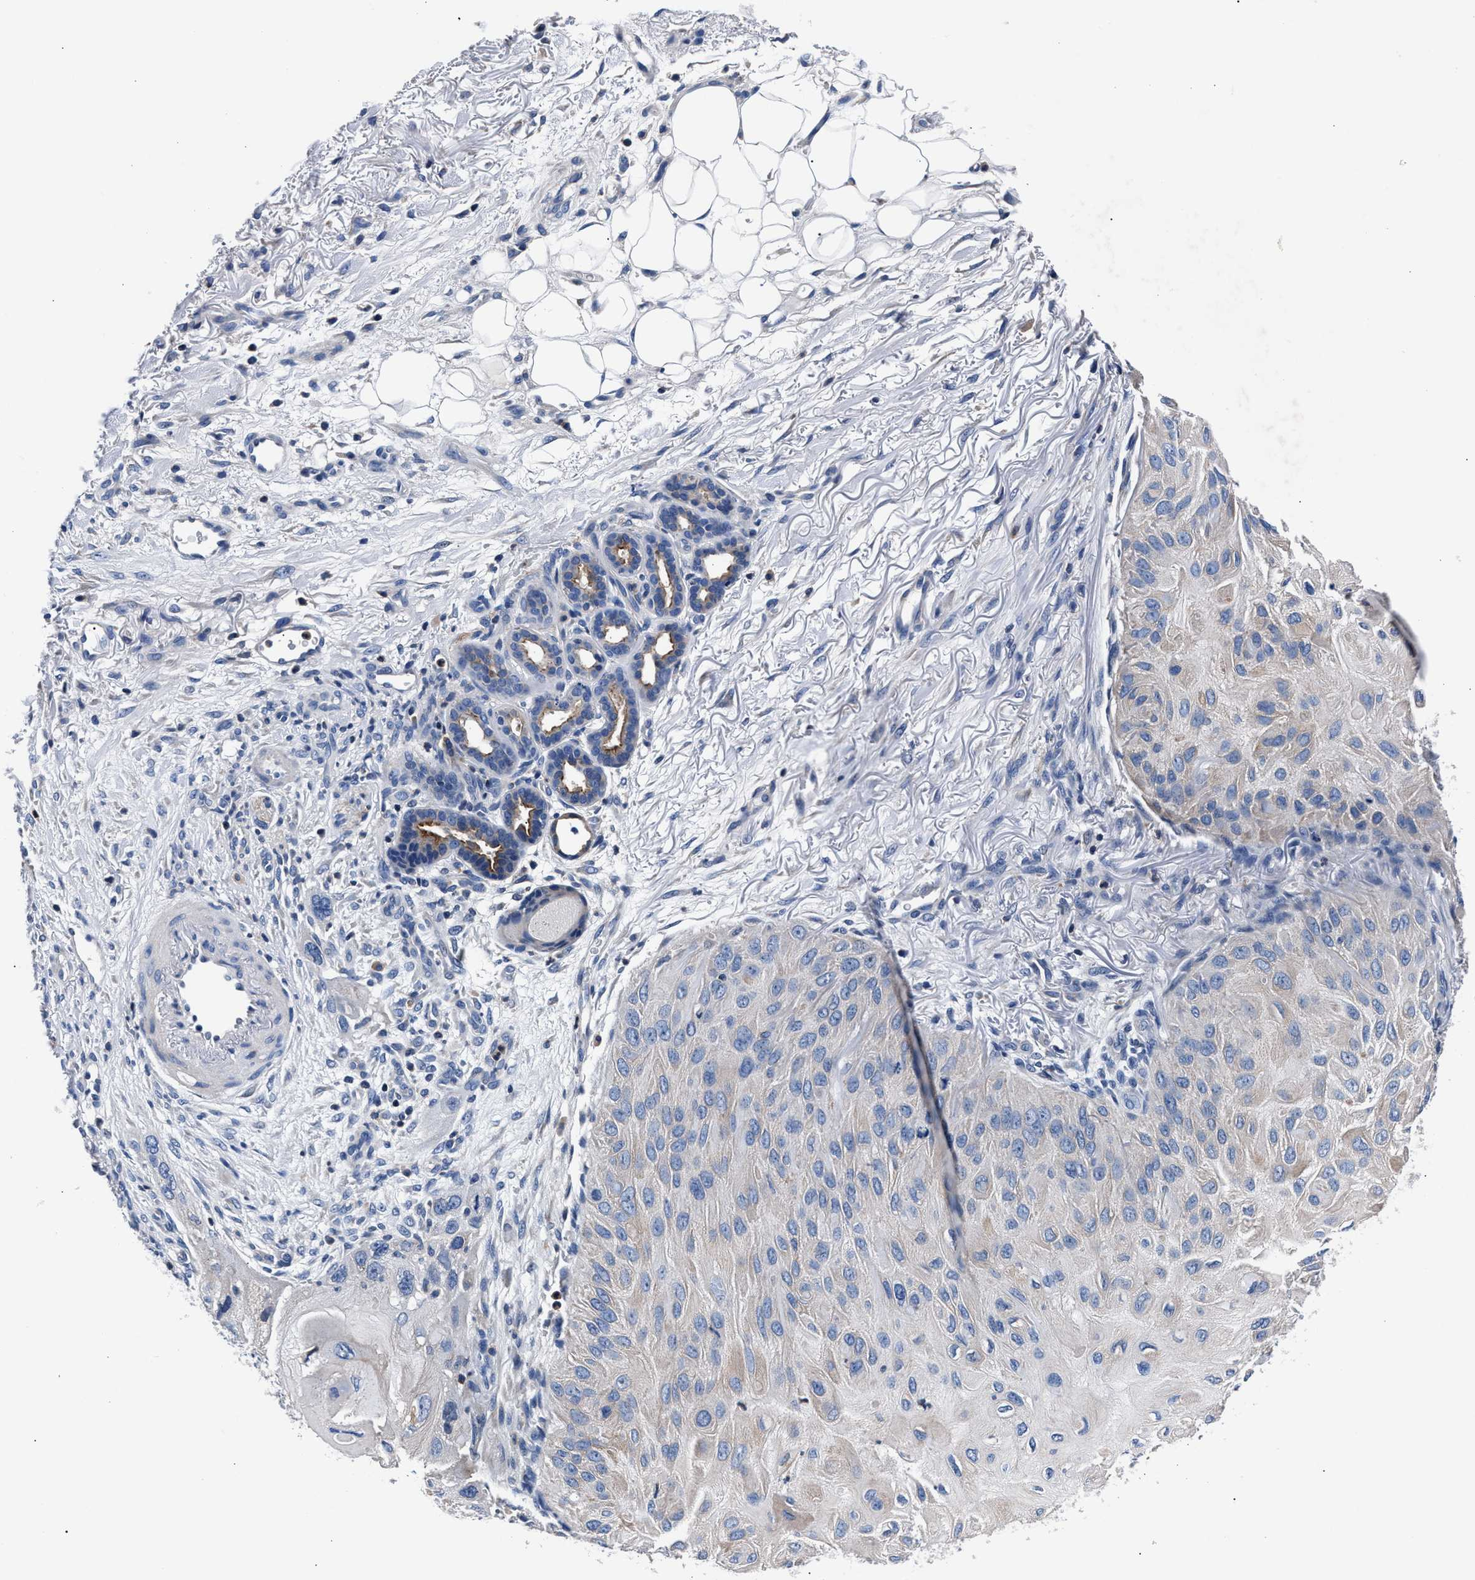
{"staining": {"intensity": "negative", "quantity": "none", "location": "none"}, "tissue": "skin cancer", "cell_type": "Tumor cells", "image_type": "cancer", "snomed": [{"axis": "morphology", "description": "Squamous cell carcinoma, NOS"}, {"axis": "topography", "description": "Skin"}], "caption": "Tumor cells are negative for brown protein staining in skin cancer (squamous cell carcinoma).", "gene": "PHF24", "patient": {"sex": "female", "age": 77}}